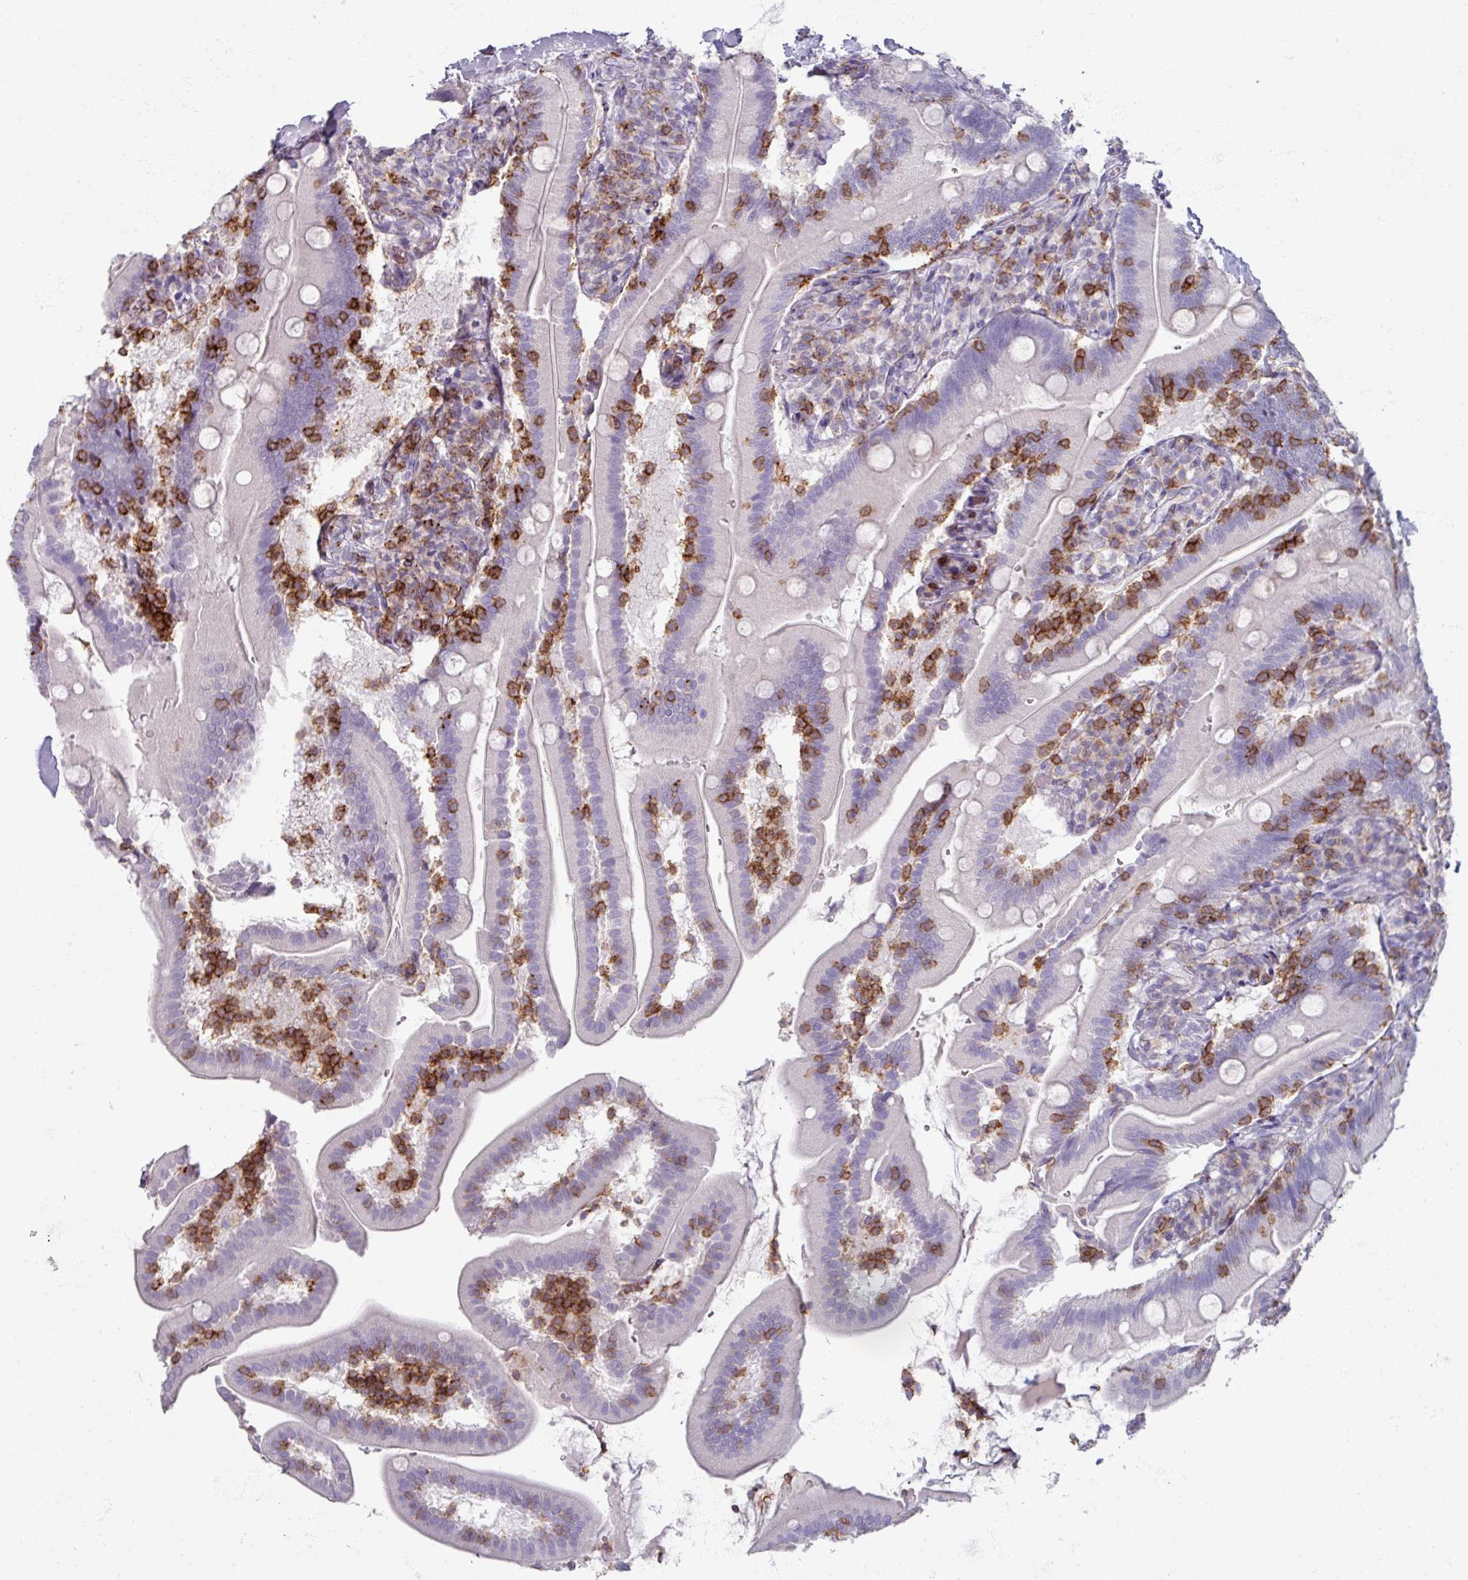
{"staining": {"intensity": "negative", "quantity": "none", "location": "none"}, "tissue": "duodenum", "cell_type": "Glandular cells", "image_type": "normal", "snomed": [{"axis": "morphology", "description": "Normal tissue, NOS"}, {"axis": "topography", "description": "Duodenum"}], "caption": "Immunohistochemical staining of normal duodenum displays no significant expression in glandular cells. Nuclei are stained in blue.", "gene": "PTPRC", "patient": {"sex": "female", "age": 67}}